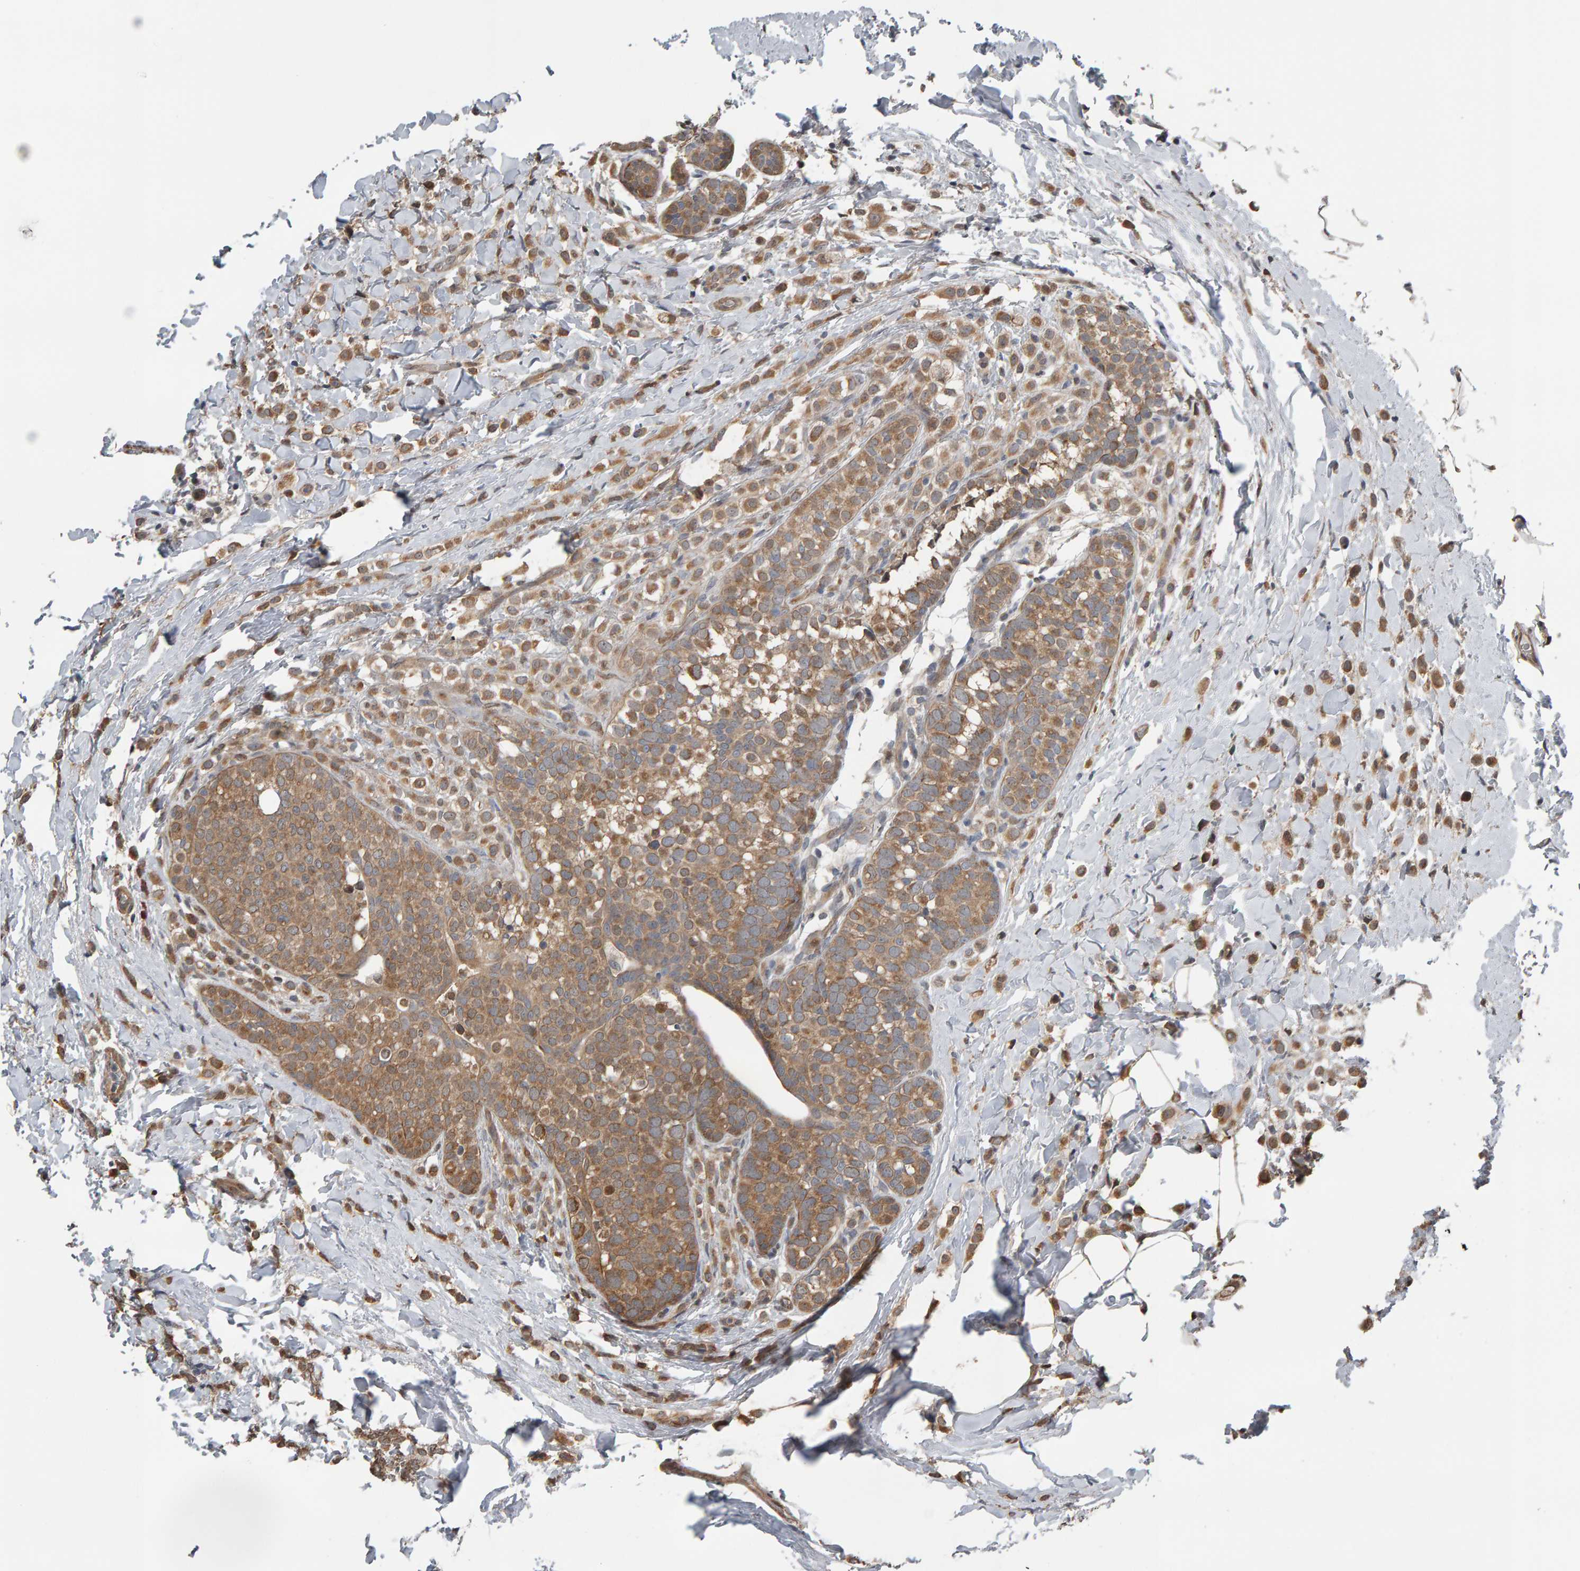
{"staining": {"intensity": "moderate", "quantity": ">75%", "location": "cytoplasmic/membranous"}, "tissue": "breast cancer", "cell_type": "Tumor cells", "image_type": "cancer", "snomed": [{"axis": "morphology", "description": "Lobular carcinoma"}, {"axis": "topography", "description": "Breast"}], "caption": "The histopathology image displays a brown stain indicating the presence of a protein in the cytoplasmic/membranous of tumor cells in lobular carcinoma (breast). (IHC, brightfield microscopy, high magnification).", "gene": "COASY", "patient": {"sex": "female", "age": 50}}